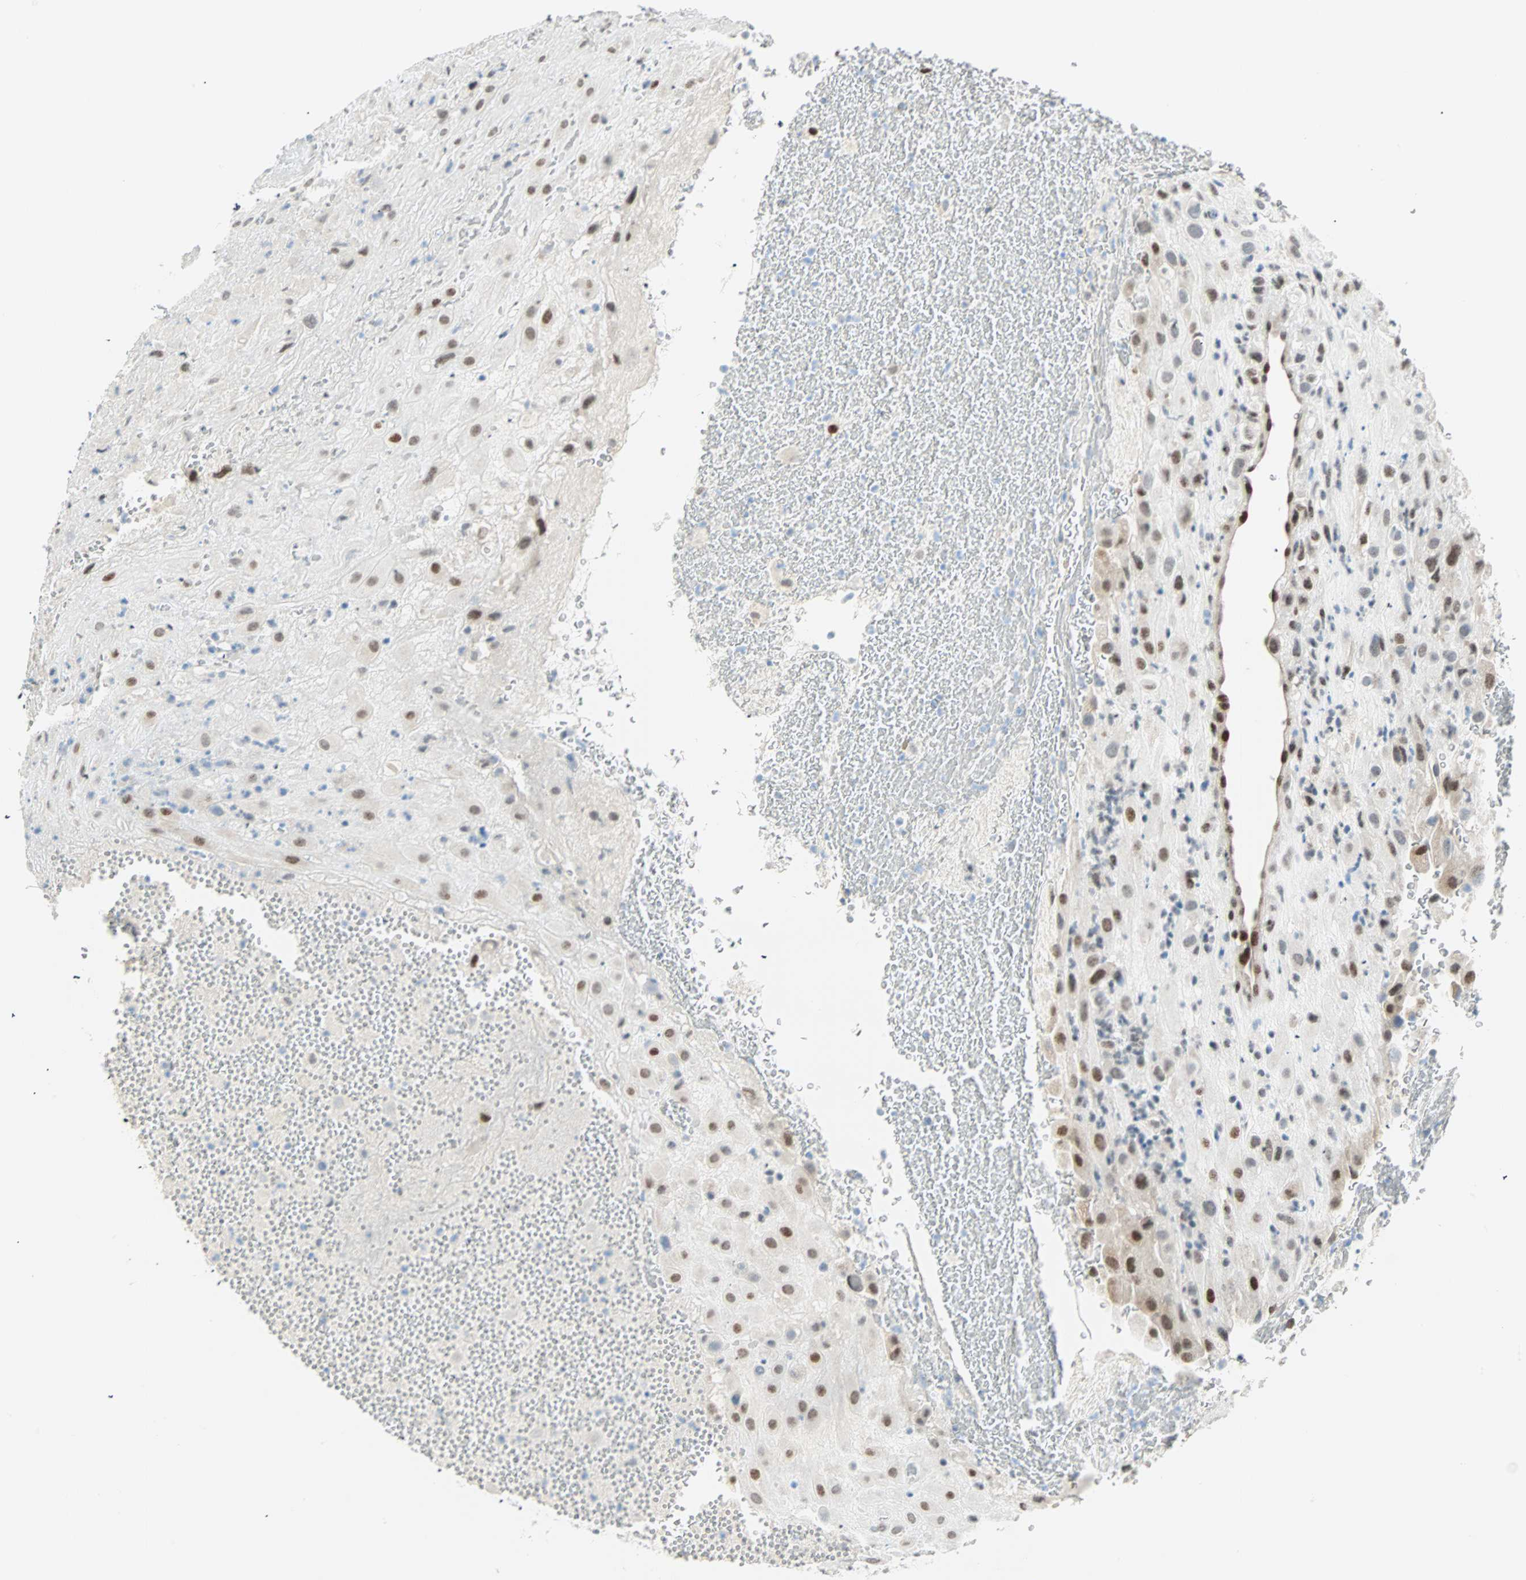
{"staining": {"intensity": "weak", "quantity": "<25%", "location": "nuclear"}, "tissue": "placenta", "cell_type": "Decidual cells", "image_type": "normal", "snomed": [{"axis": "morphology", "description": "Normal tissue, NOS"}, {"axis": "topography", "description": "Placenta"}], "caption": "Immunohistochemistry of unremarkable human placenta displays no expression in decidual cells.", "gene": "PKNOX1", "patient": {"sex": "female", "age": 19}}